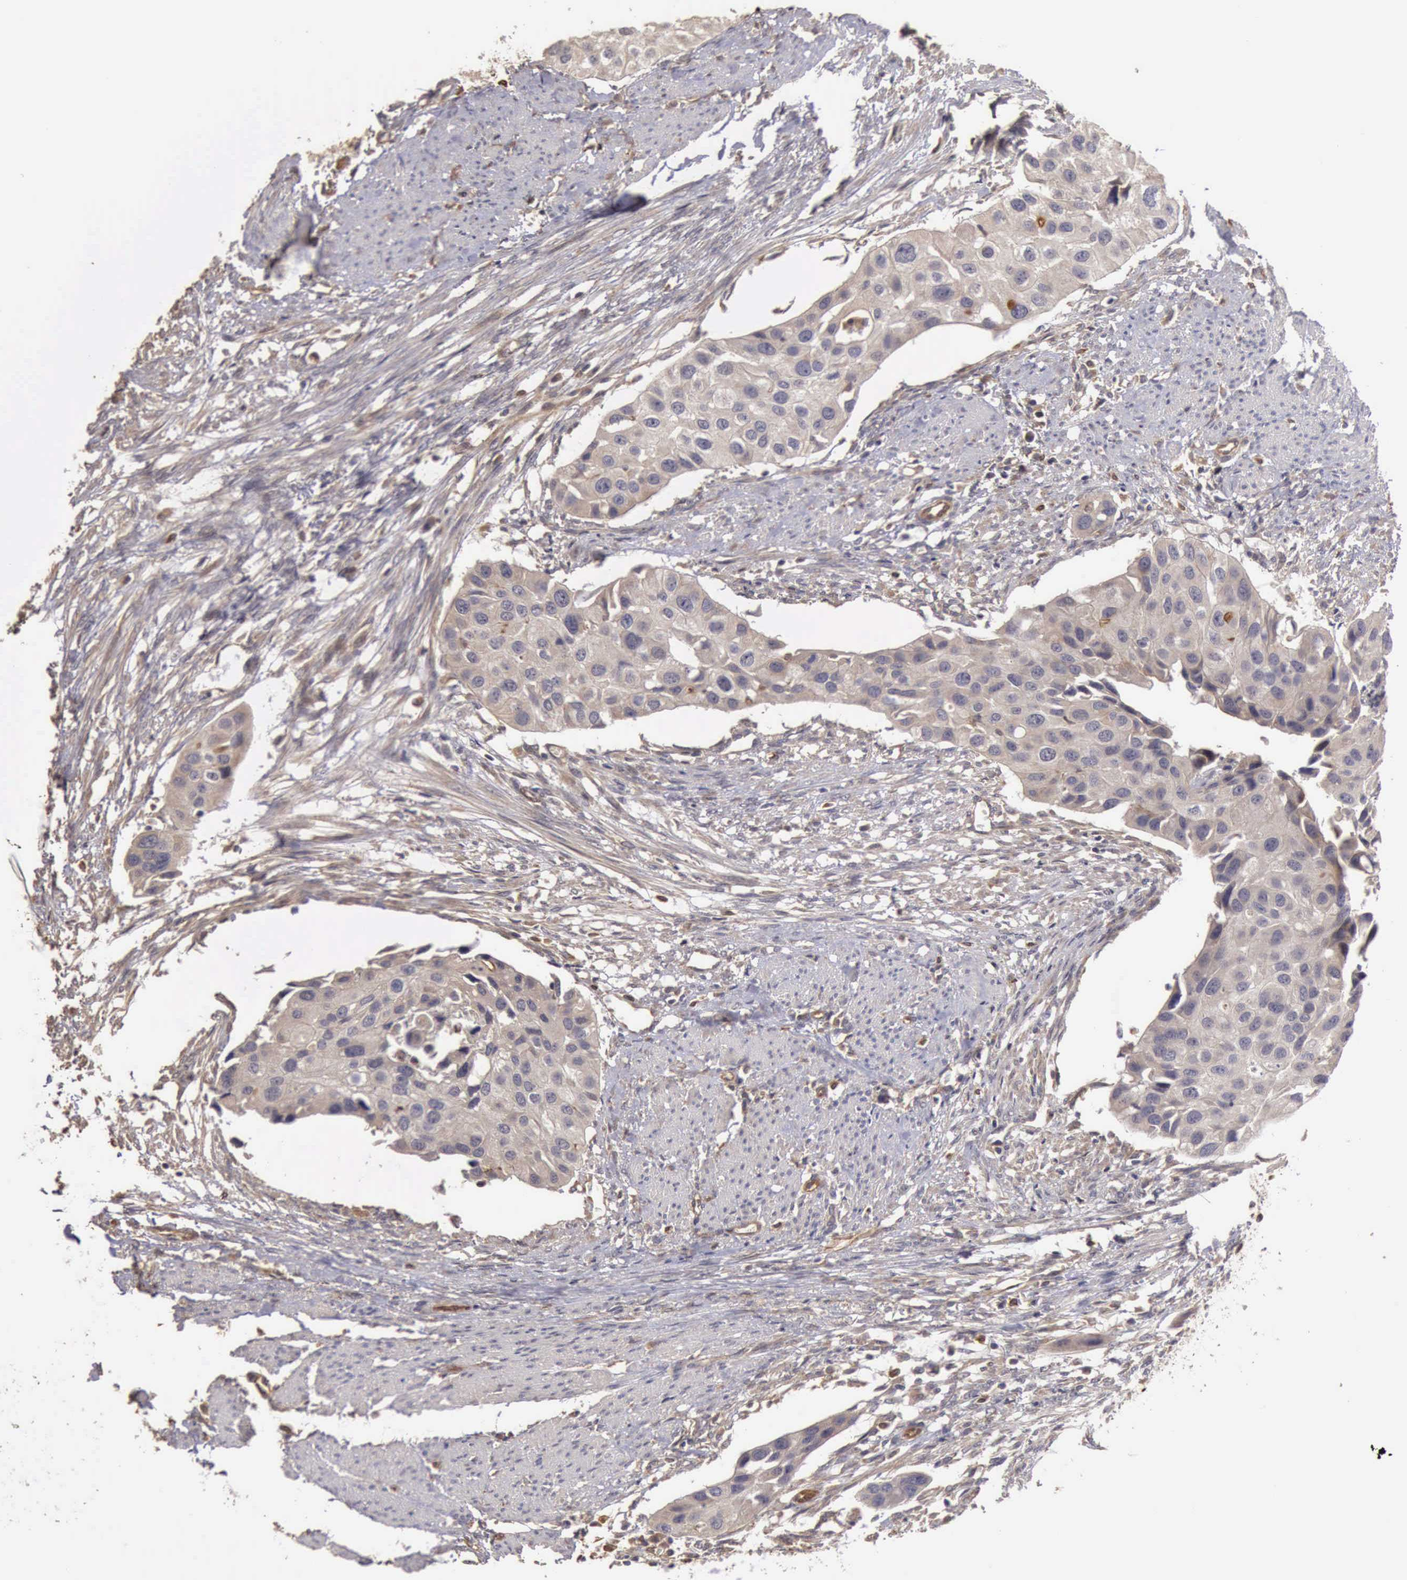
{"staining": {"intensity": "negative", "quantity": "none", "location": "none"}, "tissue": "urothelial cancer", "cell_type": "Tumor cells", "image_type": "cancer", "snomed": [{"axis": "morphology", "description": "Urothelial carcinoma, High grade"}, {"axis": "topography", "description": "Urinary bladder"}], "caption": "Tumor cells are negative for brown protein staining in urothelial cancer. (Brightfield microscopy of DAB immunohistochemistry at high magnification).", "gene": "BMX", "patient": {"sex": "male", "age": 55}}